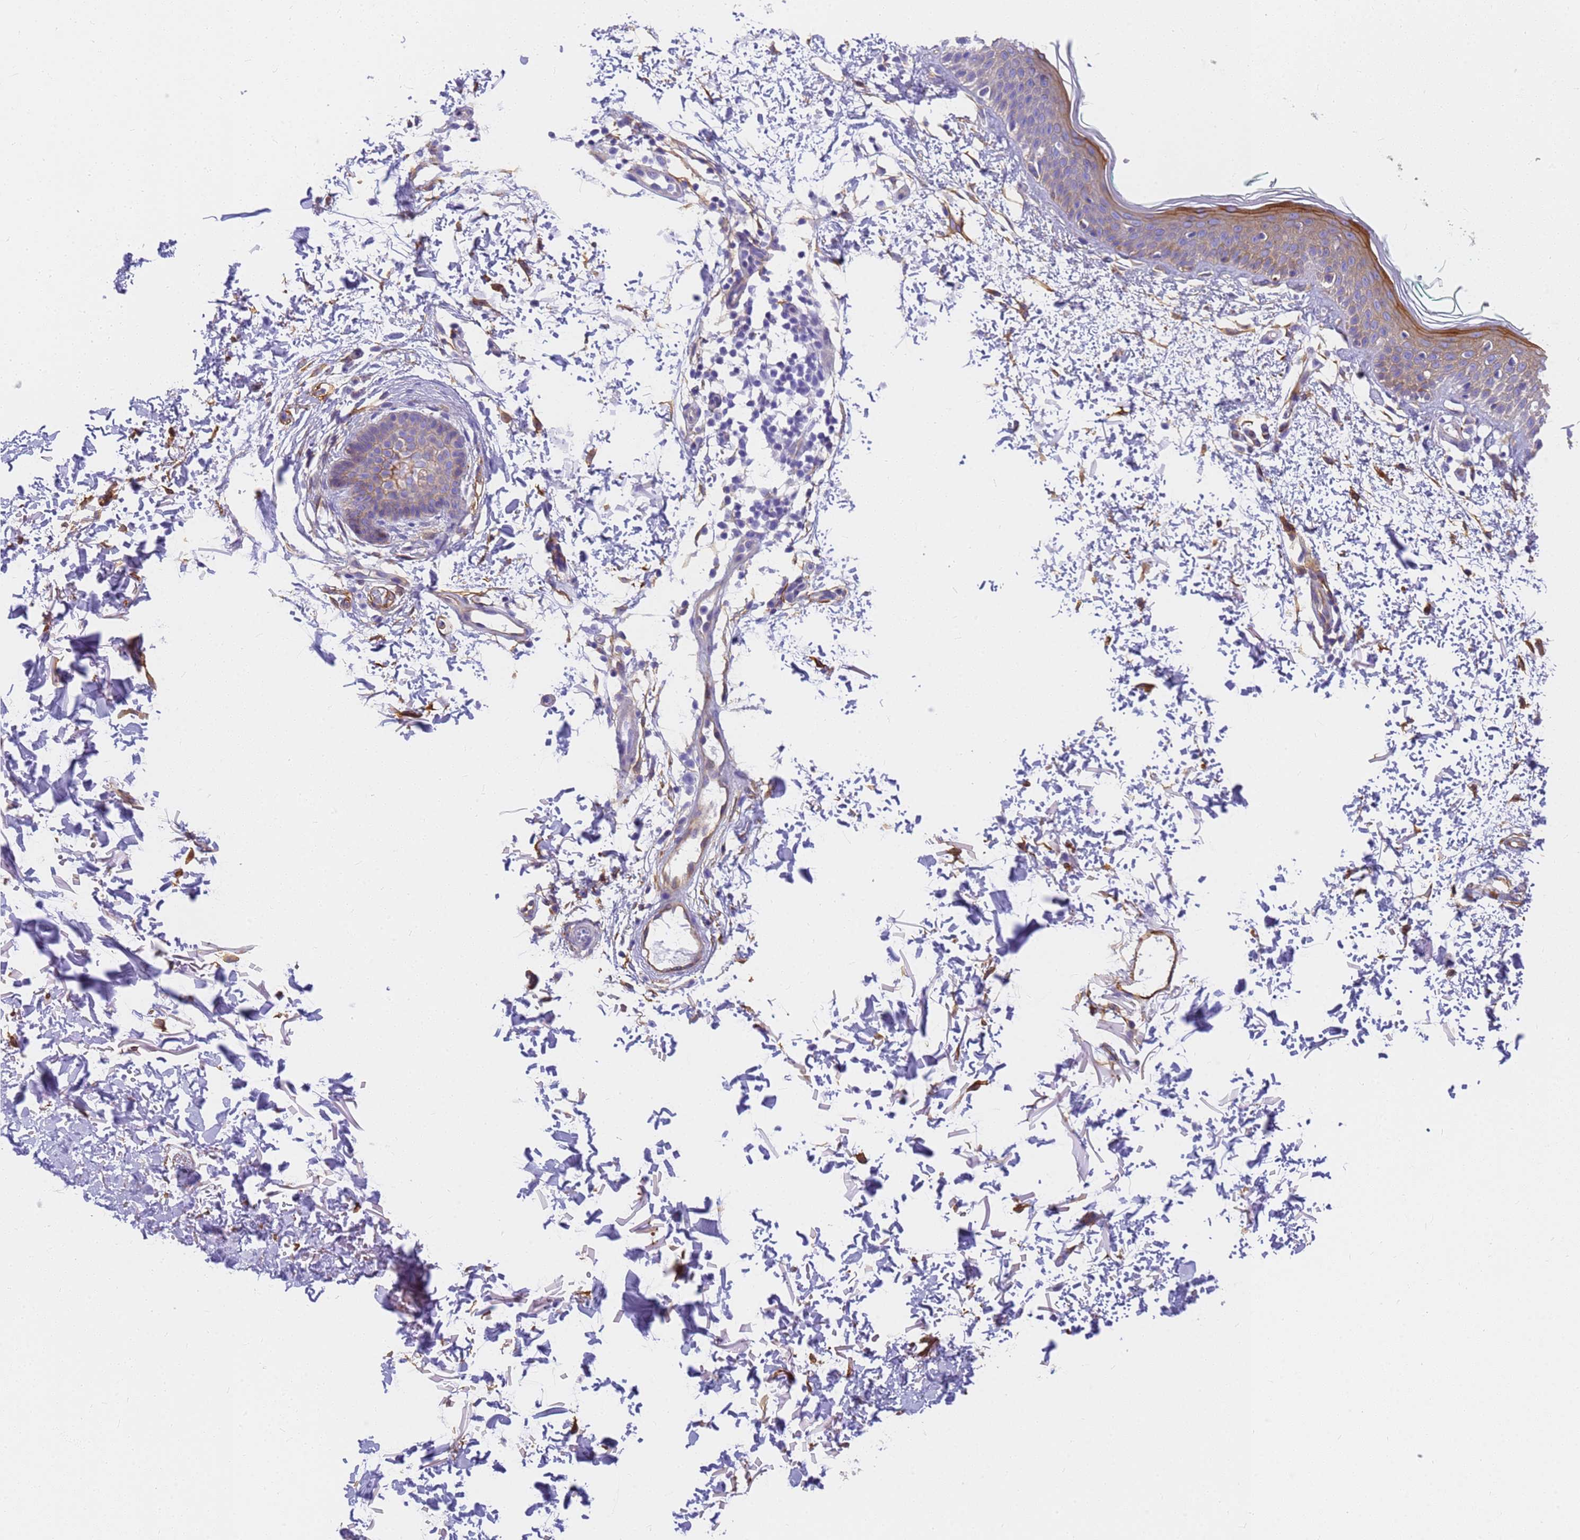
{"staining": {"intensity": "moderate", "quantity": ">75%", "location": "cytoplasmic/membranous"}, "tissue": "skin", "cell_type": "Fibroblasts", "image_type": "normal", "snomed": [{"axis": "morphology", "description": "Normal tissue, NOS"}, {"axis": "topography", "description": "Skin"}], "caption": "The histopathology image shows staining of benign skin, revealing moderate cytoplasmic/membranous protein staining (brown color) within fibroblasts. The protein is shown in brown color, while the nuclei are stained blue.", "gene": "MVB12A", "patient": {"sex": "male", "age": 66}}